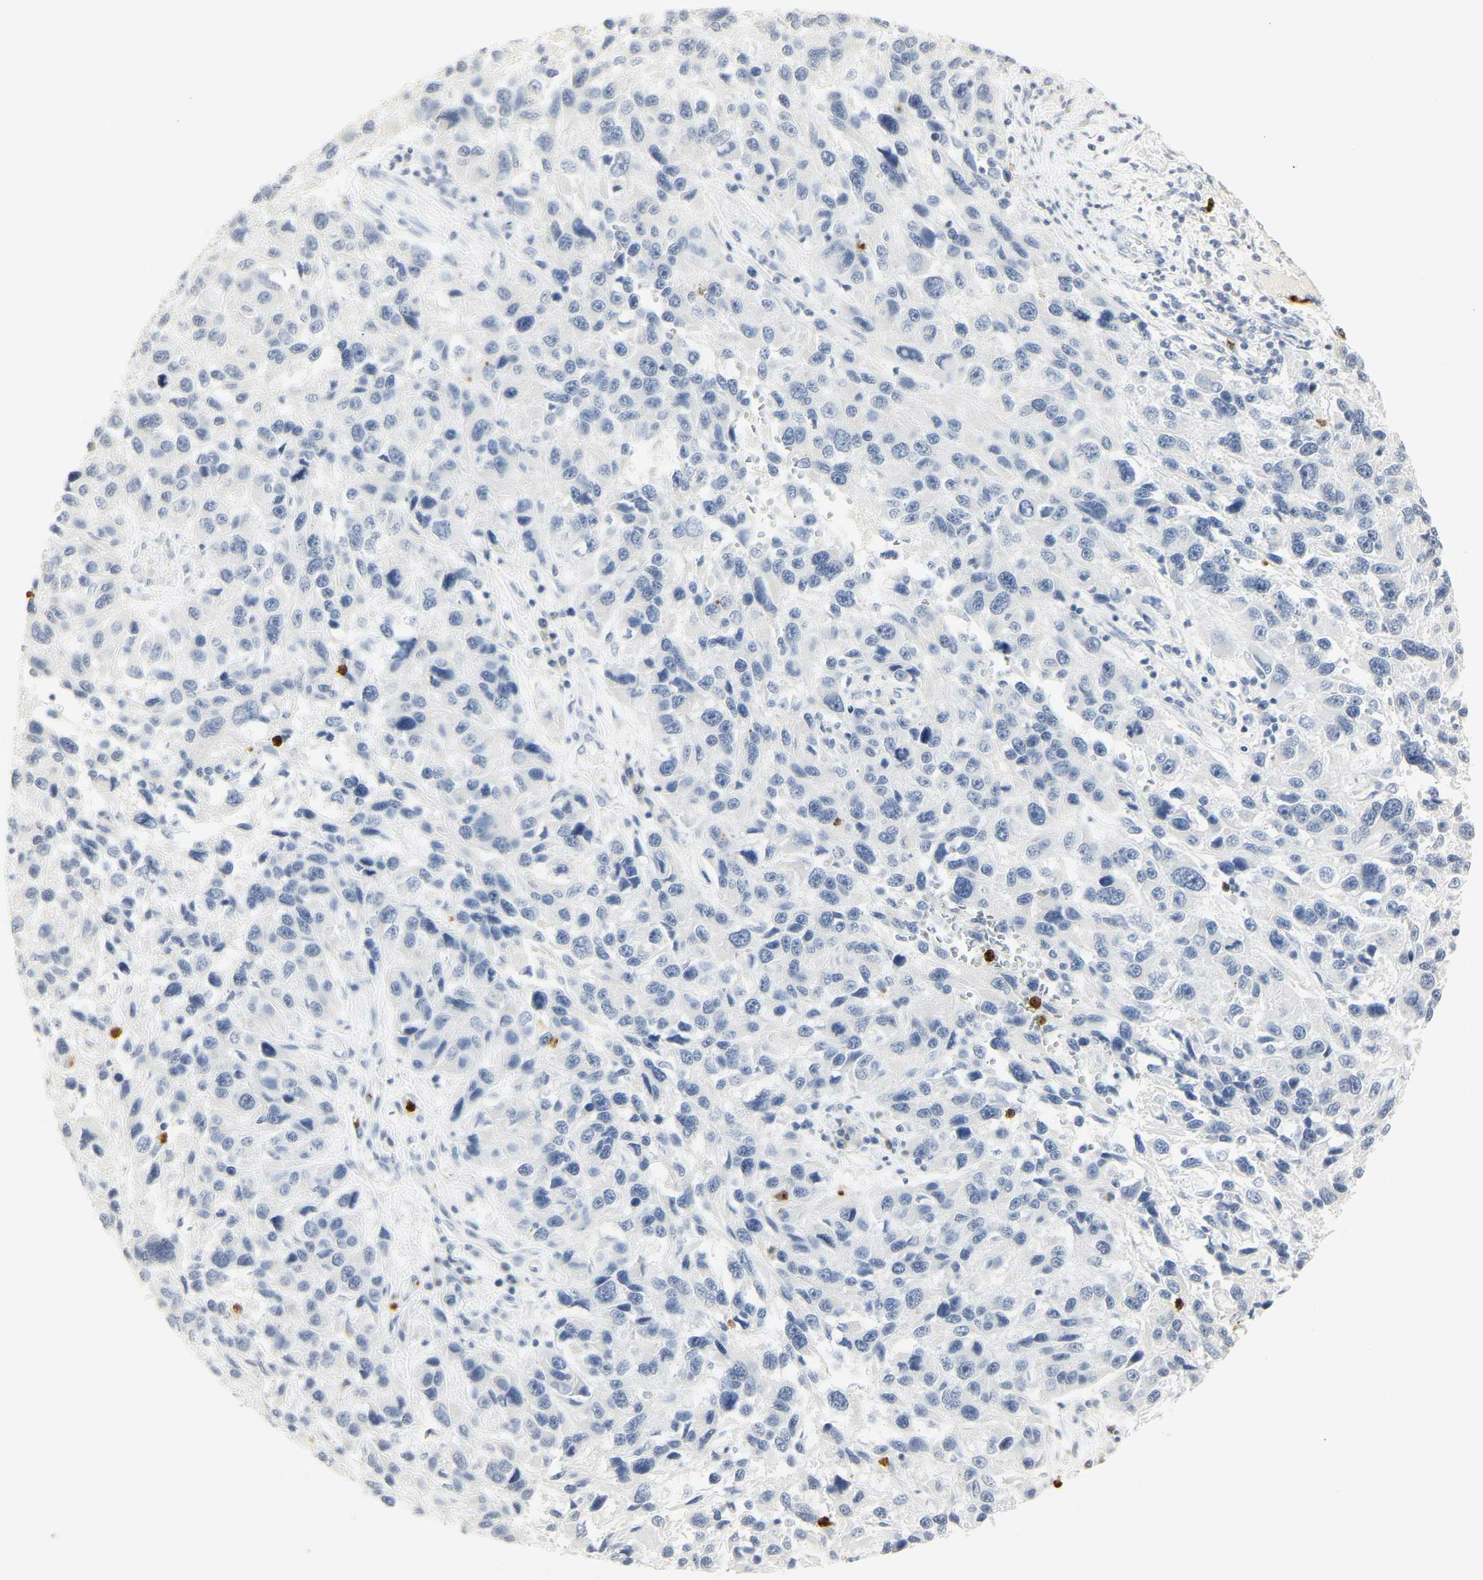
{"staining": {"intensity": "negative", "quantity": "none", "location": "none"}, "tissue": "melanoma", "cell_type": "Tumor cells", "image_type": "cancer", "snomed": [{"axis": "morphology", "description": "Malignant melanoma, NOS"}, {"axis": "topography", "description": "Skin"}], "caption": "High power microscopy photomicrograph of an immunohistochemistry (IHC) photomicrograph of melanoma, revealing no significant expression in tumor cells. (DAB immunohistochemistry (IHC), high magnification).", "gene": "MPO", "patient": {"sex": "male", "age": 53}}